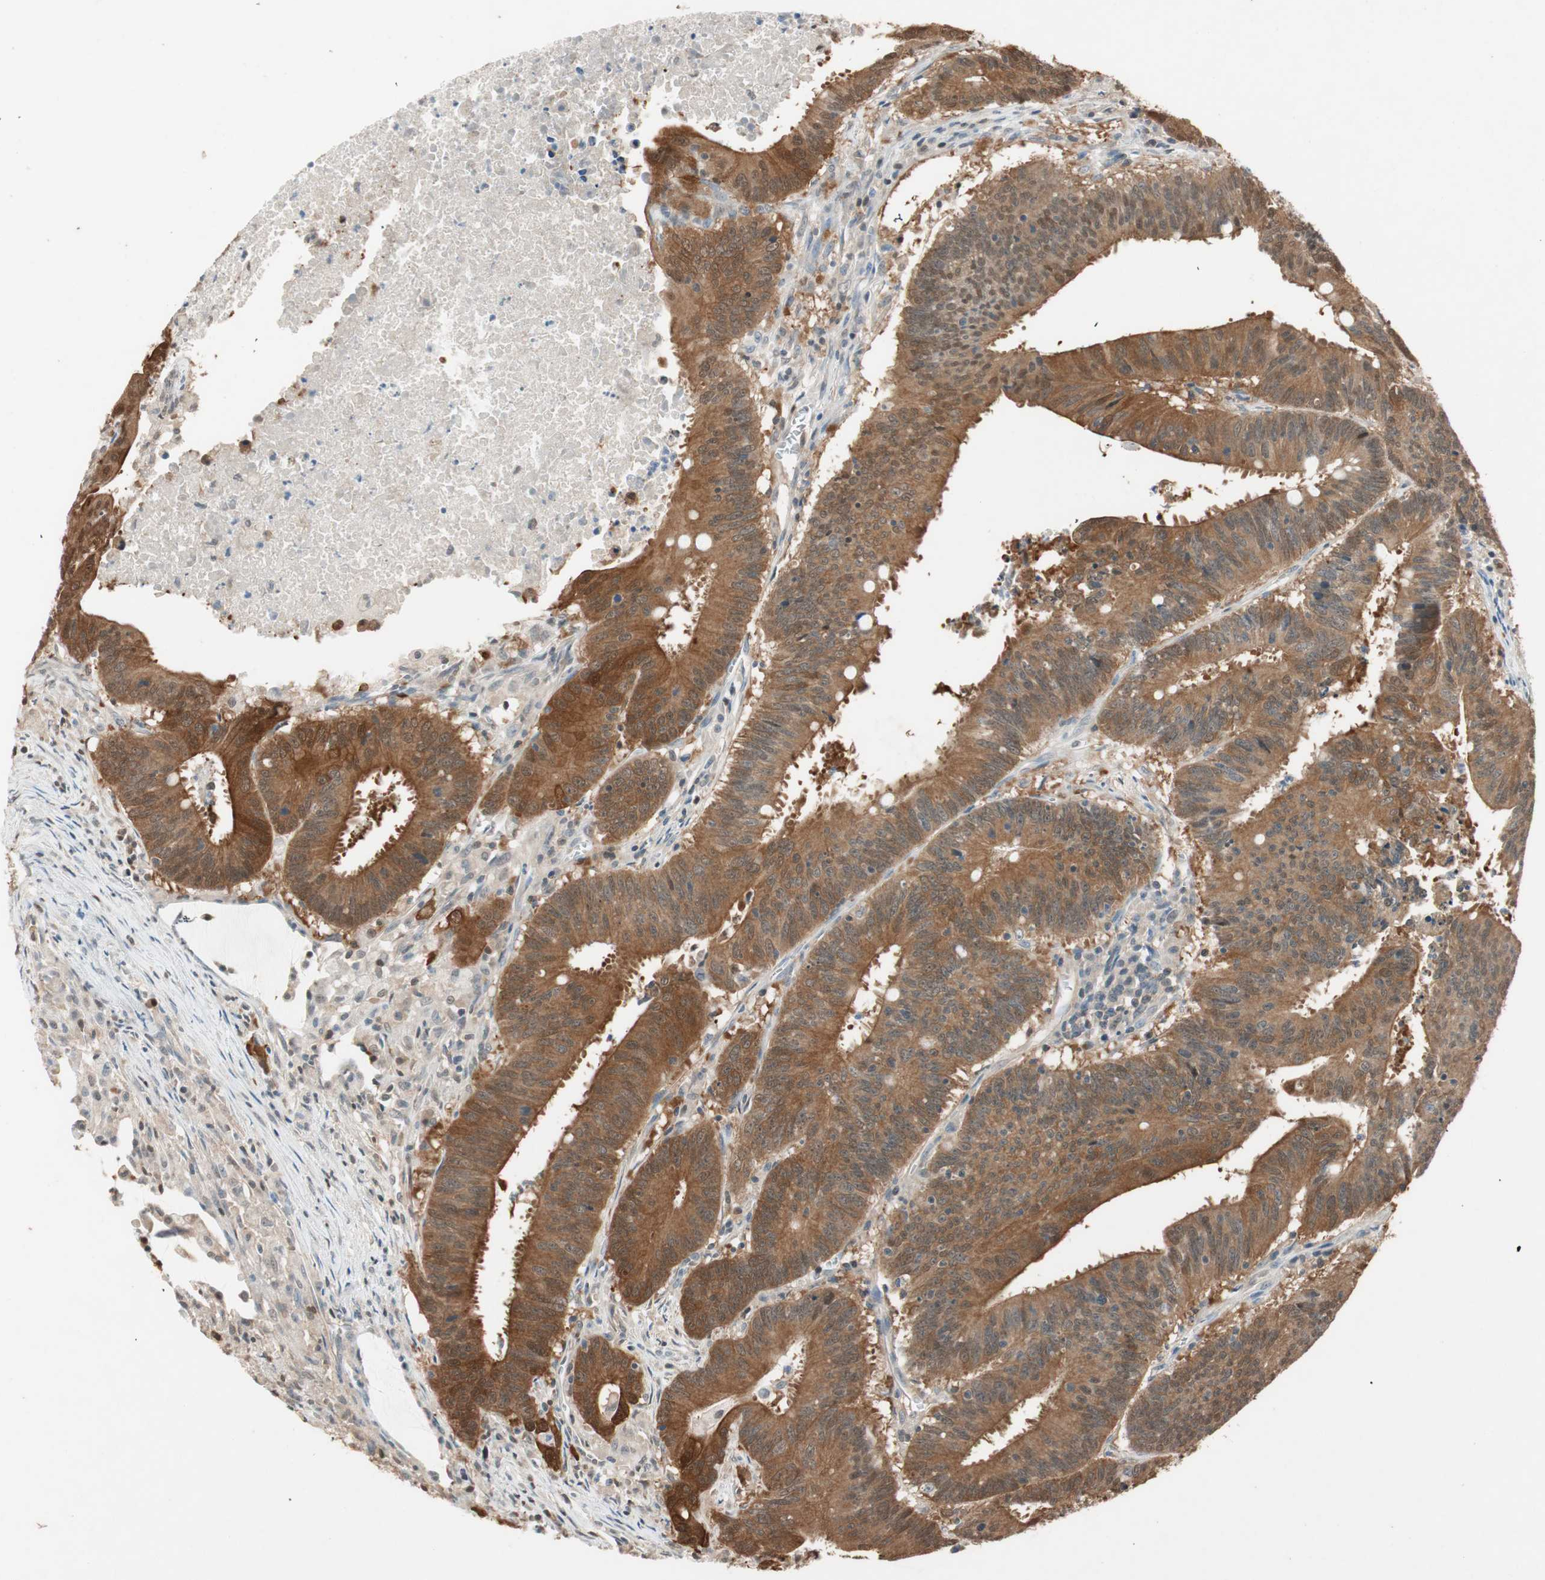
{"staining": {"intensity": "moderate", "quantity": "<25%", "location": "cytoplasmic/membranous,nuclear"}, "tissue": "colorectal cancer", "cell_type": "Tumor cells", "image_type": "cancer", "snomed": [{"axis": "morphology", "description": "Adenocarcinoma, NOS"}, {"axis": "topography", "description": "Colon"}], "caption": "Immunohistochemical staining of human colorectal cancer (adenocarcinoma) exhibits low levels of moderate cytoplasmic/membranous and nuclear staining in about <25% of tumor cells.", "gene": "SERPINB5", "patient": {"sex": "male", "age": 45}}